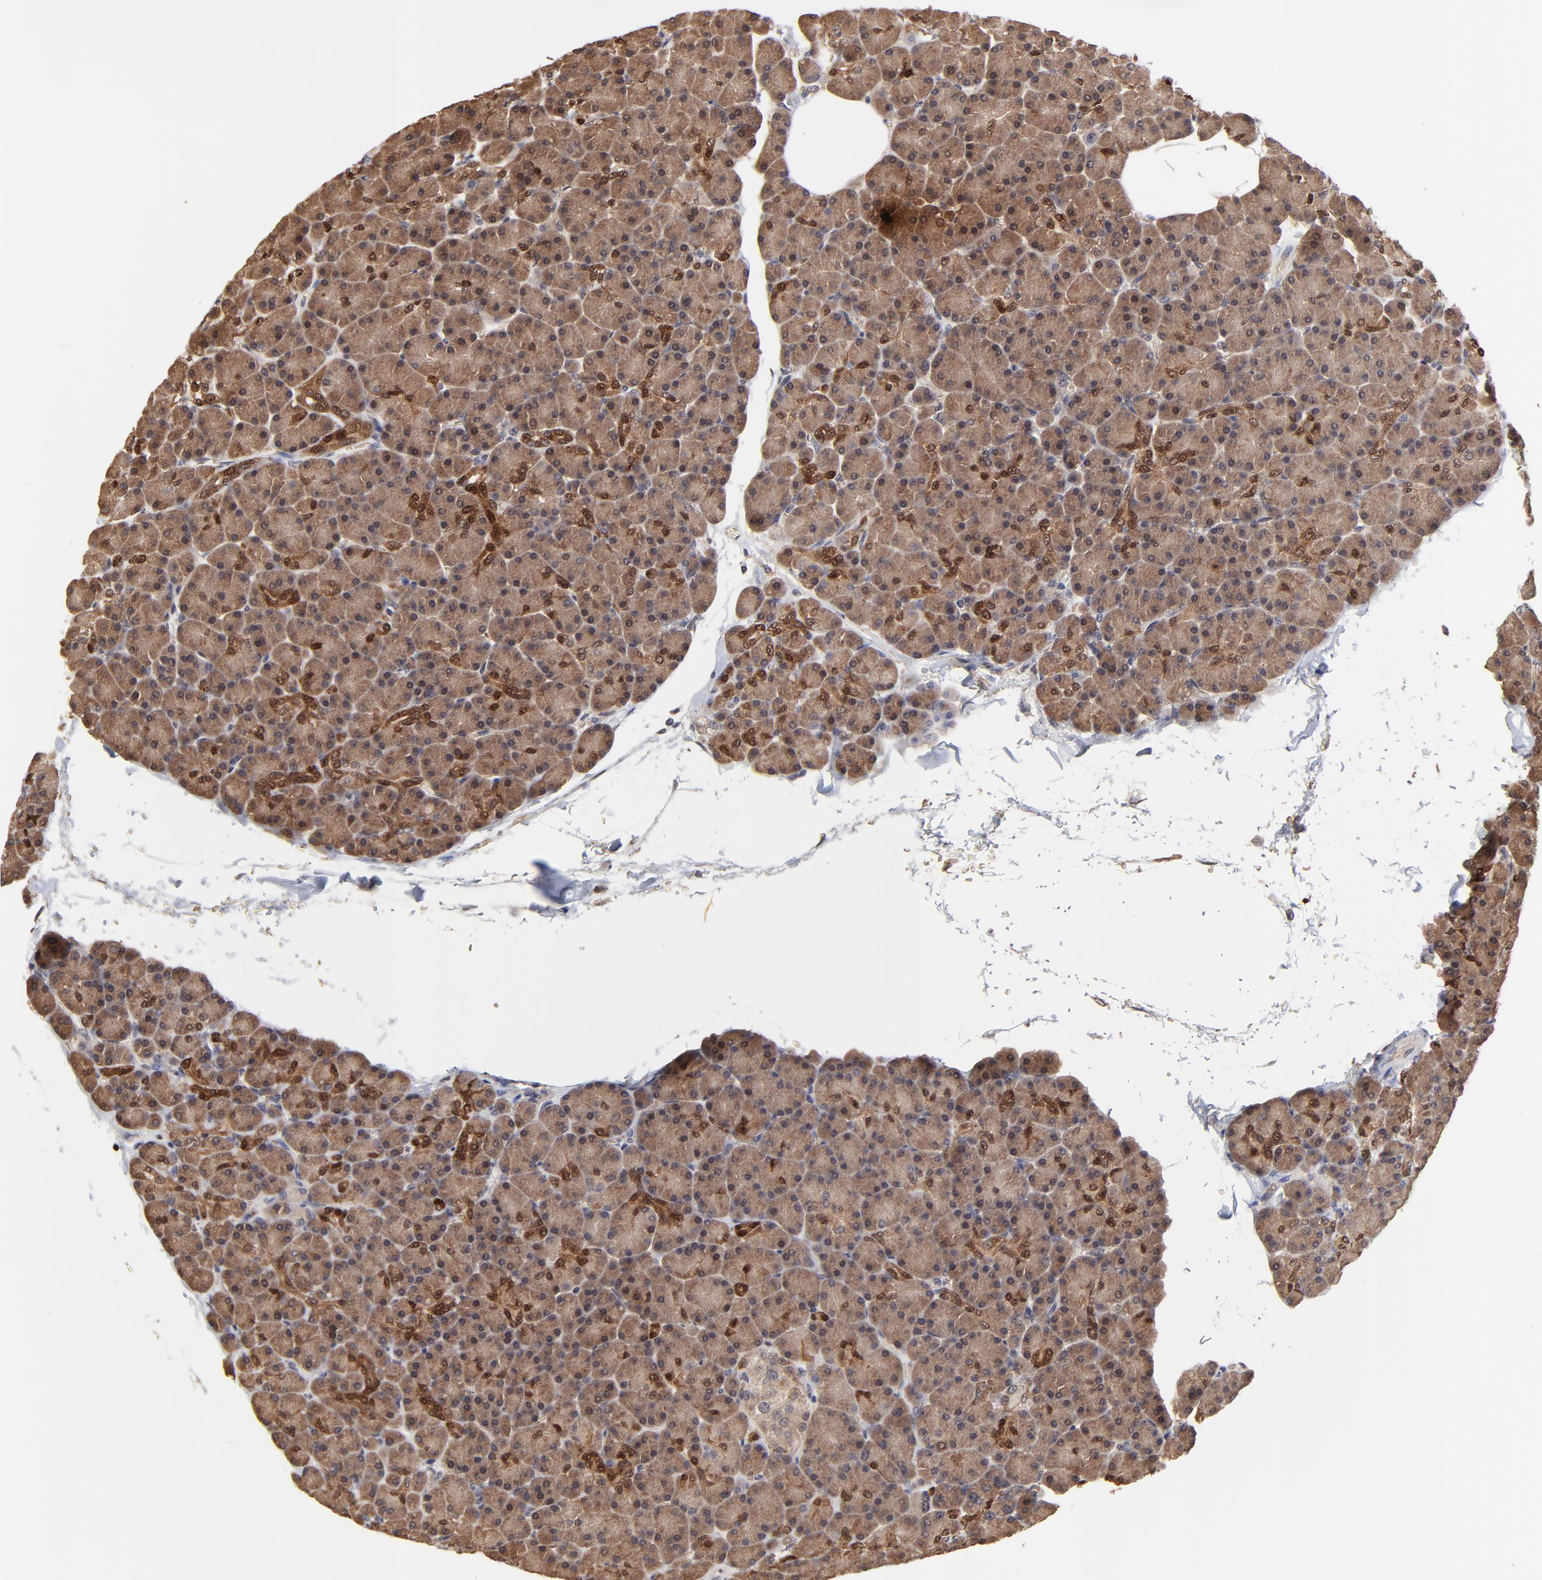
{"staining": {"intensity": "moderate", "quantity": ">75%", "location": "cytoplasmic/membranous"}, "tissue": "pancreas", "cell_type": "Exocrine glandular cells", "image_type": "normal", "snomed": [{"axis": "morphology", "description": "Normal tissue, NOS"}, {"axis": "topography", "description": "Pancreas"}], "caption": "A histopathology image showing moderate cytoplasmic/membranous expression in approximately >75% of exocrine glandular cells in unremarkable pancreas, as visualized by brown immunohistochemical staining.", "gene": "FRMD8", "patient": {"sex": "female", "age": 43}}